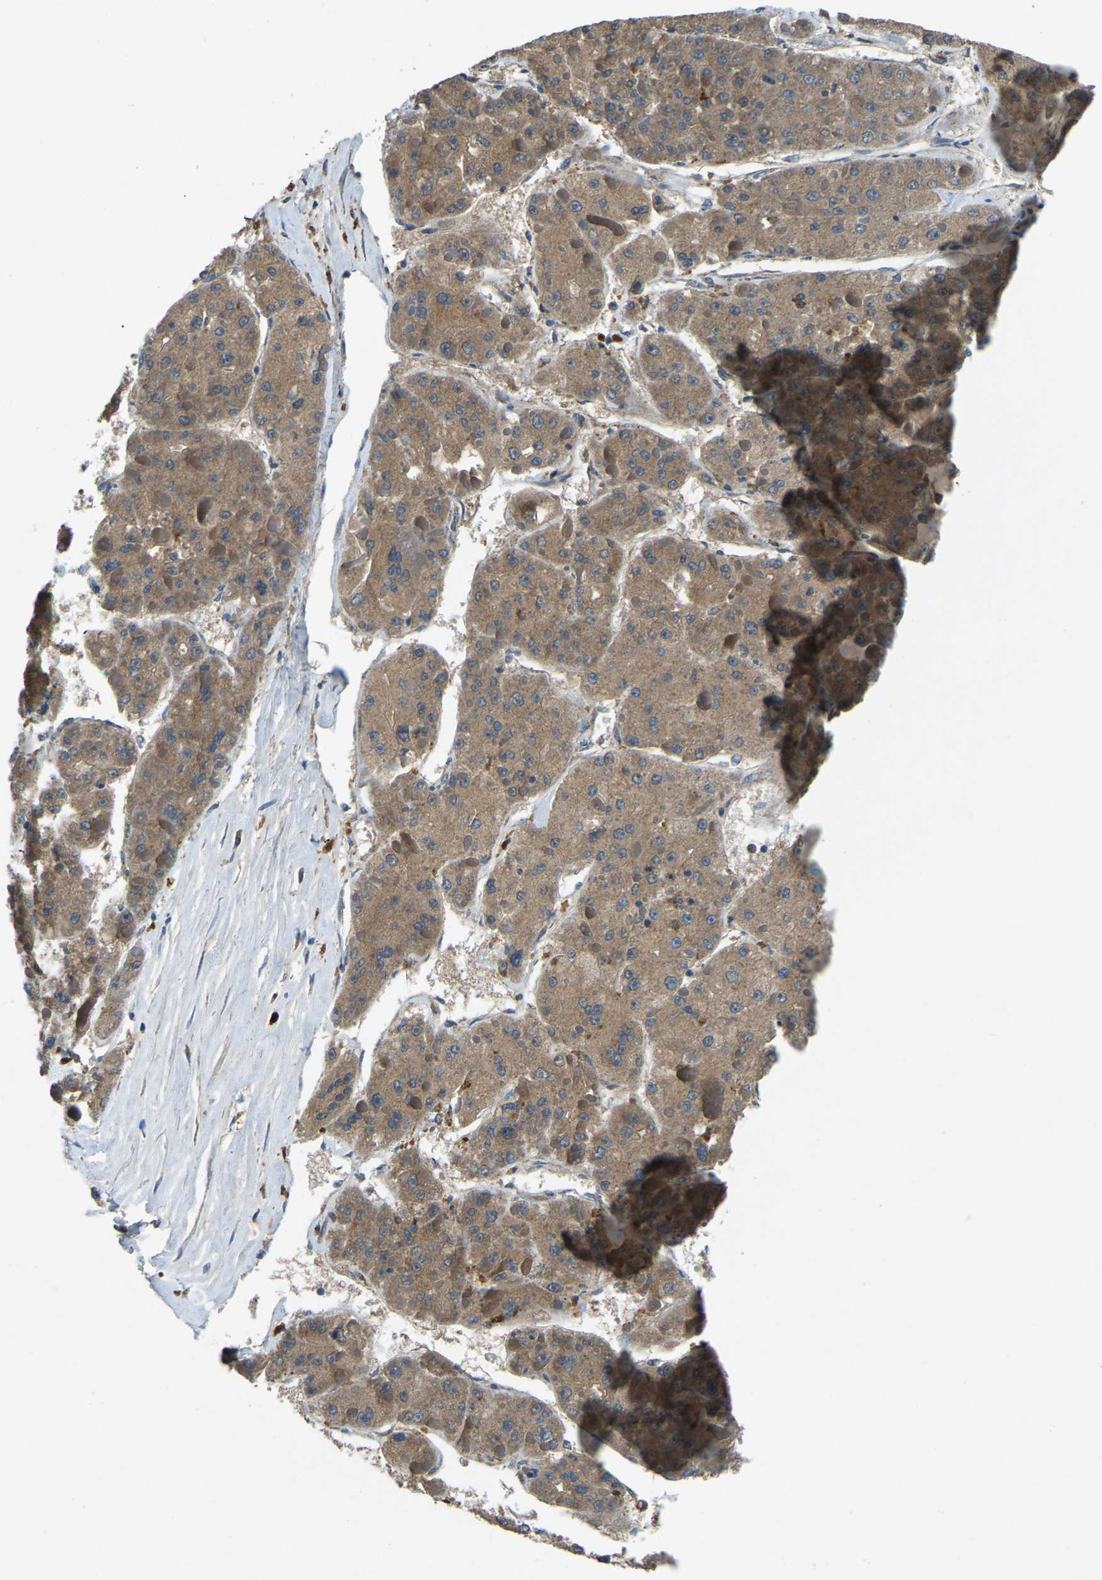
{"staining": {"intensity": "weak", "quantity": ">75%", "location": "cytoplasmic/membranous"}, "tissue": "liver cancer", "cell_type": "Tumor cells", "image_type": "cancer", "snomed": [{"axis": "morphology", "description": "Carcinoma, Hepatocellular, NOS"}, {"axis": "topography", "description": "Liver"}], "caption": "Protein staining of liver cancer tissue exhibits weak cytoplasmic/membranous positivity in approximately >75% of tumor cells.", "gene": "ATP8B1", "patient": {"sex": "female", "age": 73}}